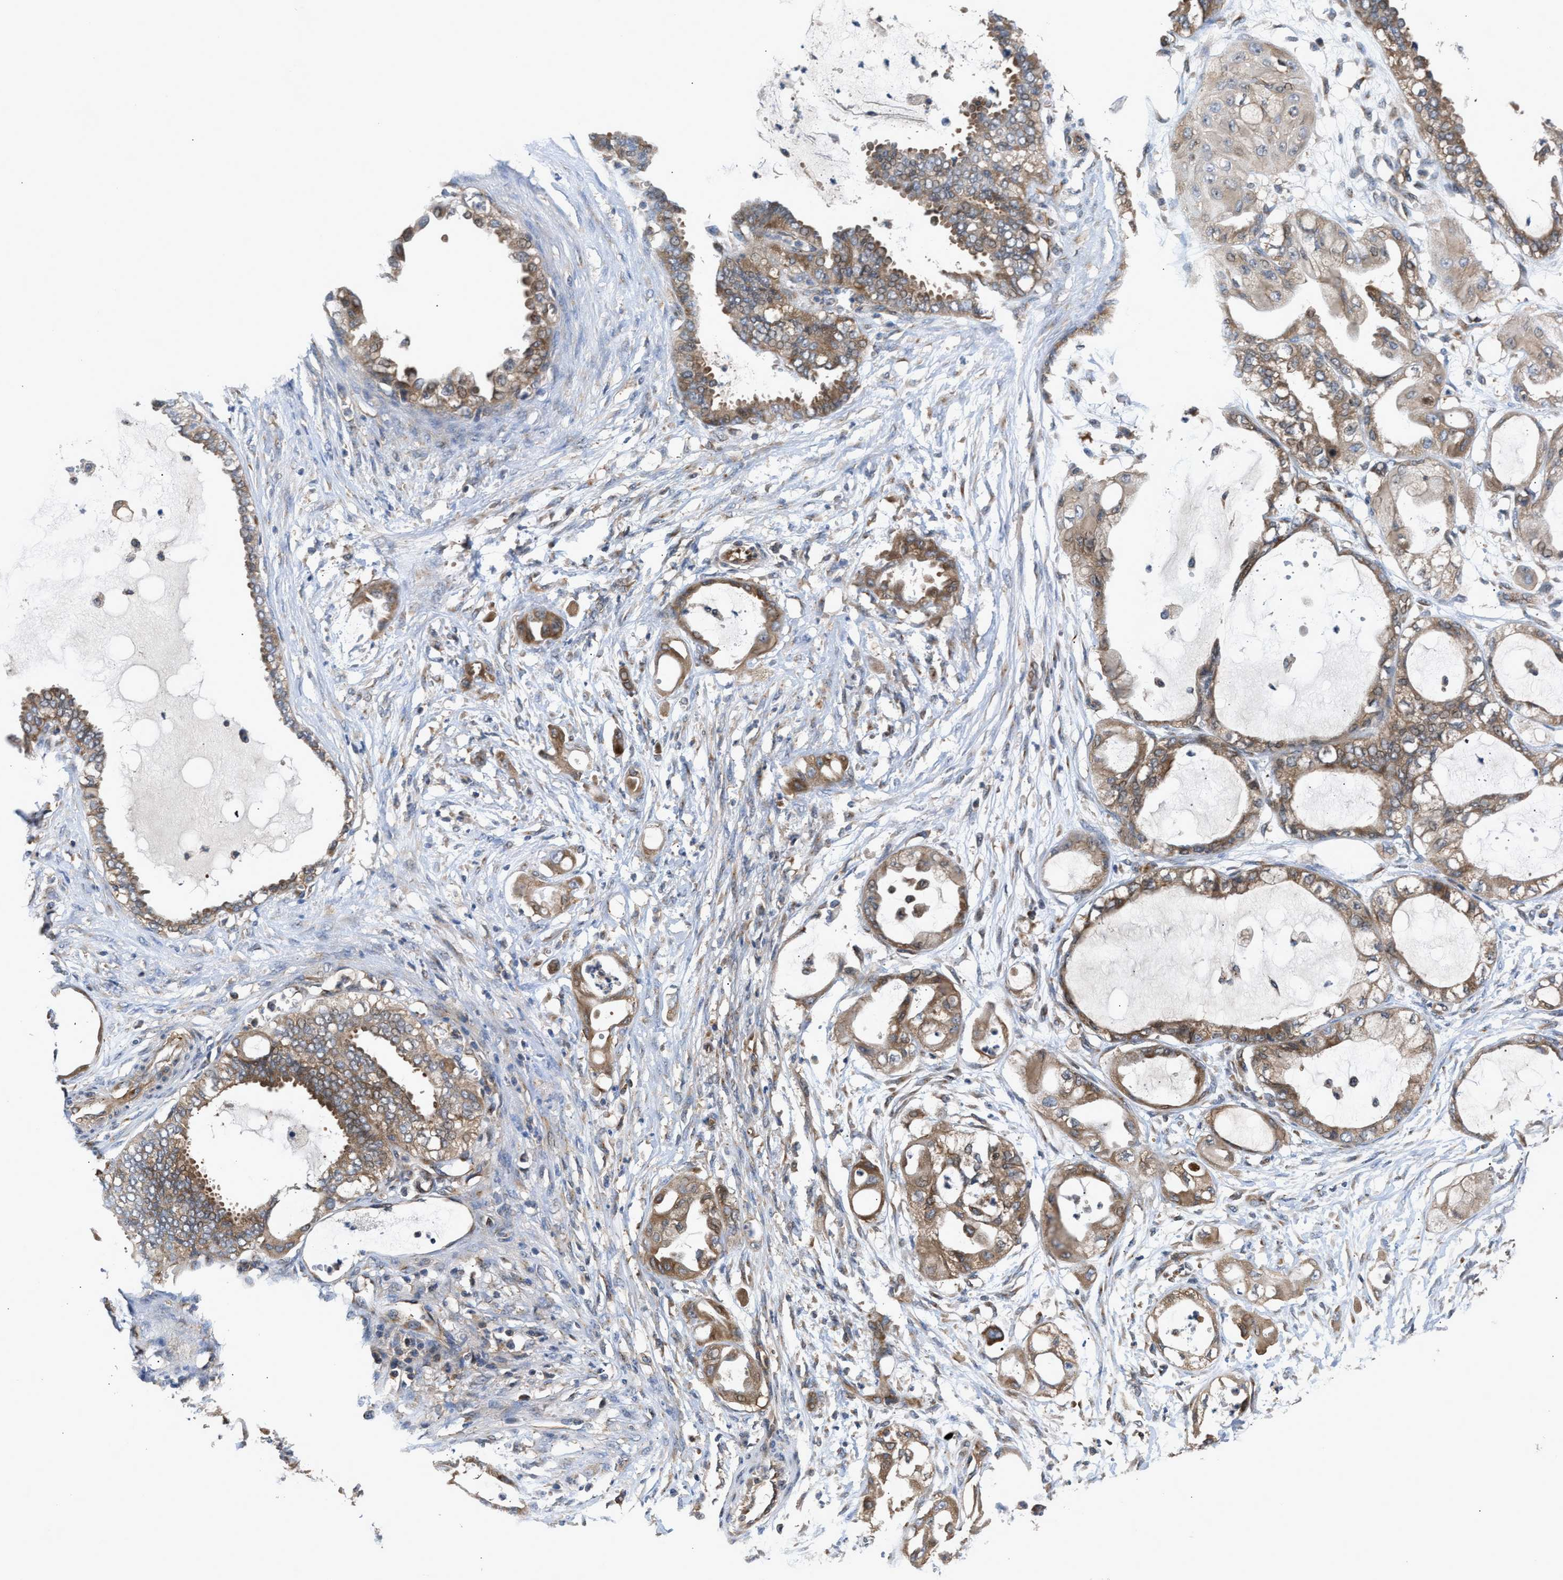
{"staining": {"intensity": "moderate", "quantity": ">75%", "location": "cytoplasmic/membranous"}, "tissue": "ovarian cancer", "cell_type": "Tumor cells", "image_type": "cancer", "snomed": [{"axis": "morphology", "description": "Carcinoma, NOS"}, {"axis": "morphology", "description": "Carcinoma, endometroid"}, {"axis": "topography", "description": "Ovary"}], "caption": "Ovarian cancer (endometroid carcinoma) stained with a protein marker exhibits moderate staining in tumor cells.", "gene": "LAPTM4B", "patient": {"sex": "female", "age": 50}}